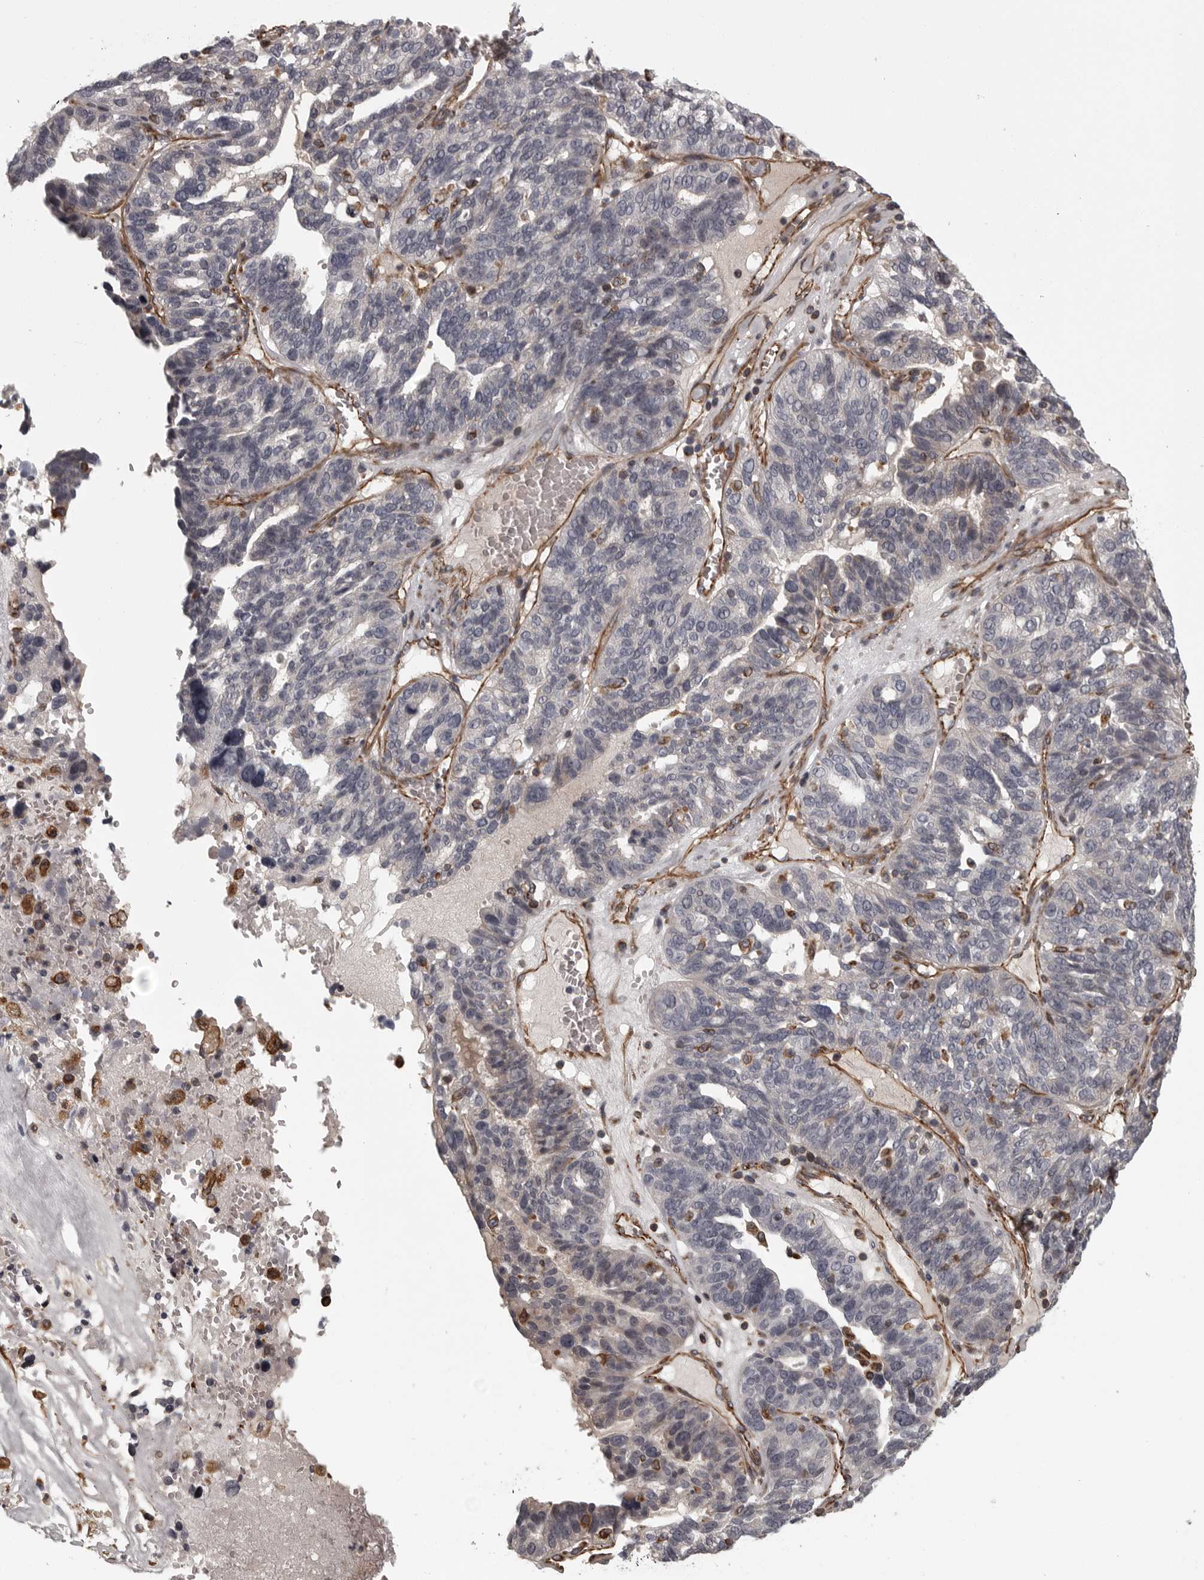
{"staining": {"intensity": "negative", "quantity": "none", "location": "none"}, "tissue": "ovarian cancer", "cell_type": "Tumor cells", "image_type": "cancer", "snomed": [{"axis": "morphology", "description": "Cystadenocarcinoma, serous, NOS"}, {"axis": "topography", "description": "Ovary"}], "caption": "DAB immunohistochemical staining of human ovarian serous cystadenocarcinoma demonstrates no significant positivity in tumor cells. (Immunohistochemistry (ihc), brightfield microscopy, high magnification).", "gene": "FAAP100", "patient": {"sex": "female", "age": 59}}